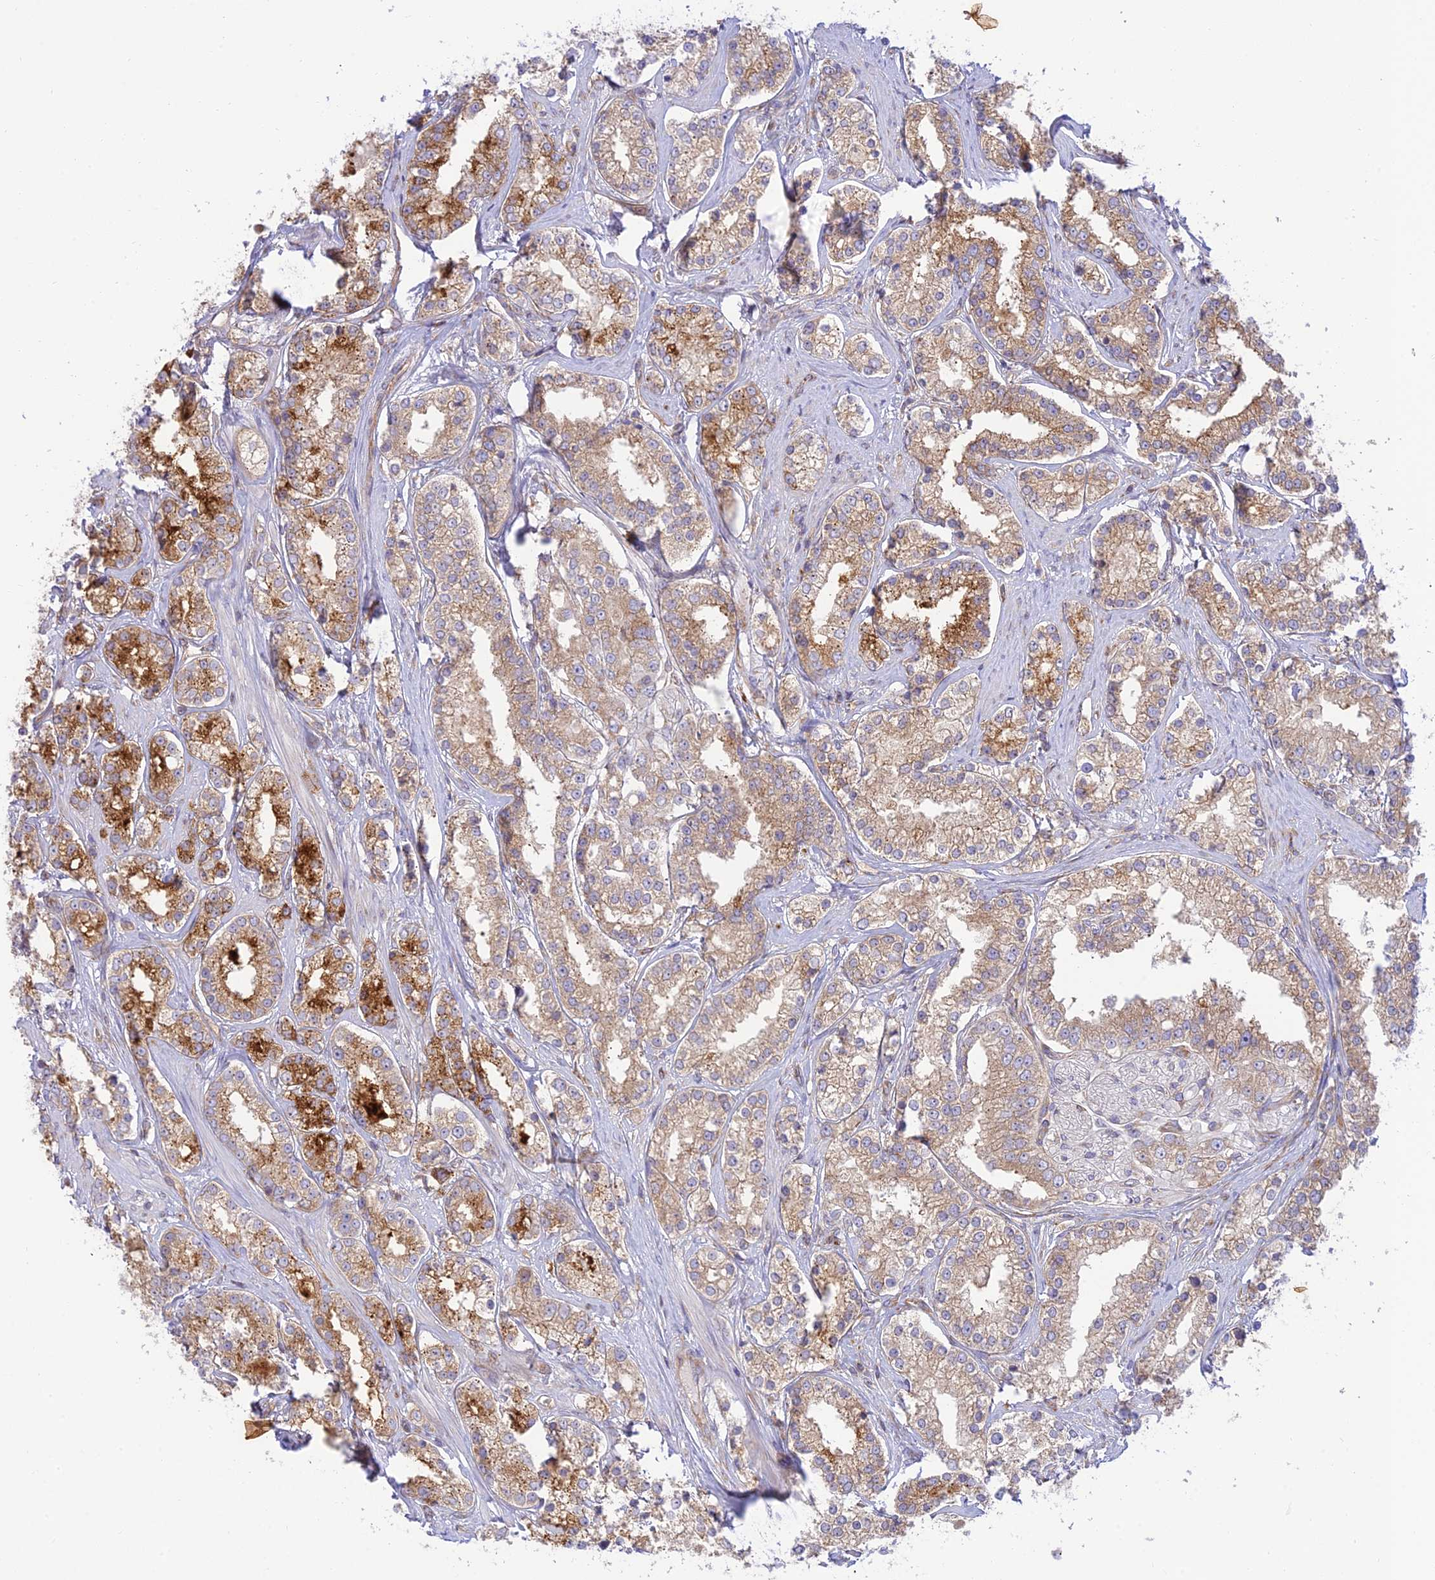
{"staining": {"intensity": "moderate", "quantity": ">75%", "location": "cytoplasmic/membranous"}, "tissue": "prostate cancer", "cell_type": "Tumor cells", "image_type": "cancer", "snomed": [{"axis": "morphology", "description": "Normal tissue, NOS"}, {"axis": "morphology", "description": "Adenocarcinoma, High grade"}, {"axis": "topography", "description": "Prostate"}], "caption": "Prostate cancer stained for a protein (brown) shows moderate cytoplasmic/membranous positive positivity in about >75% of tumor cells.", "gene": "PIMREG", "patient": {"sex": "male", "age": 83}}